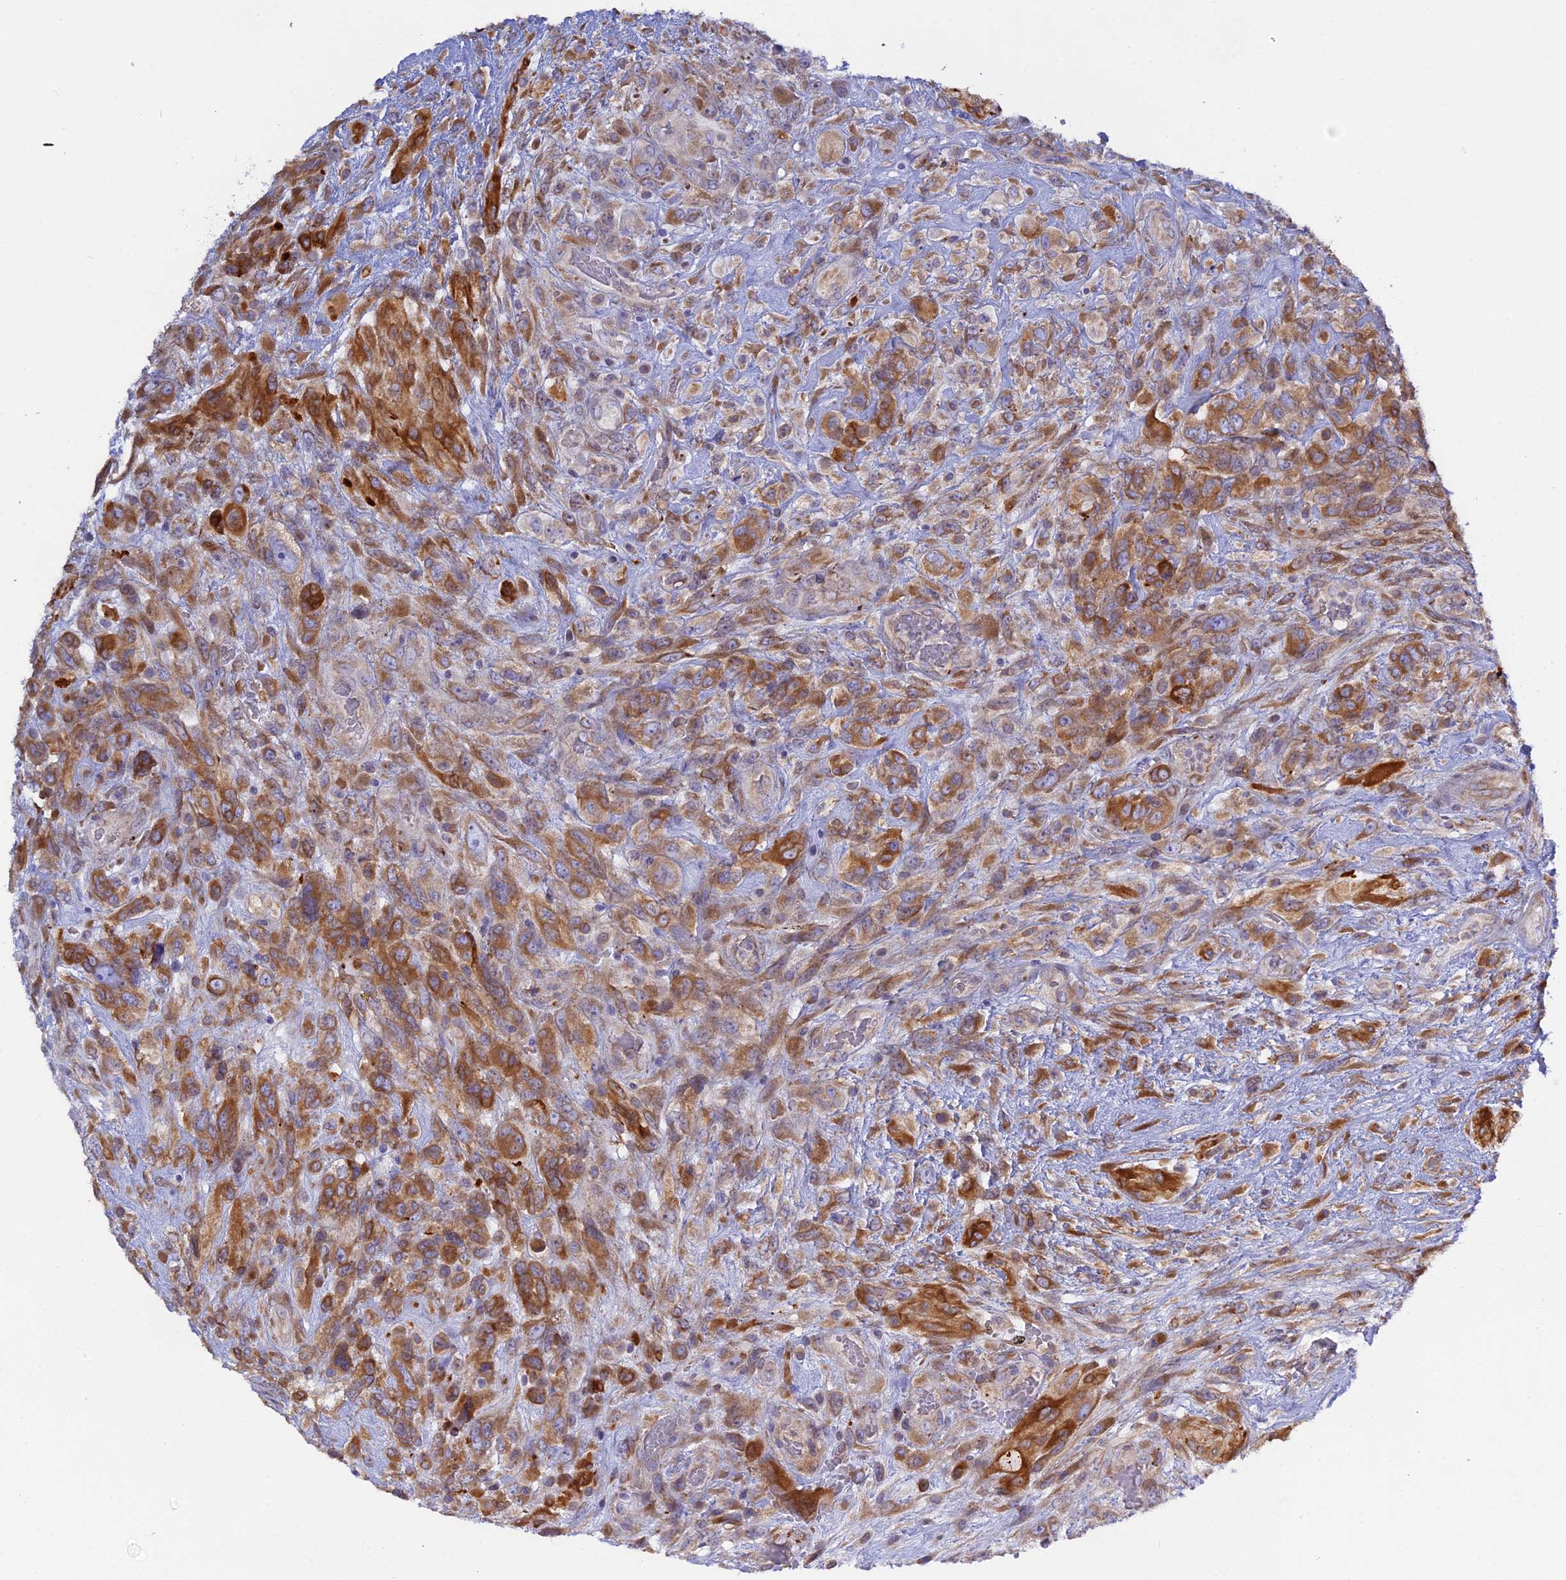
{"staining": {"intensity": "moderate", "quantity": ">75%", "location": "cytoplasmic/membranous"}, "tissue": "glioma", "cell_type": "Tumor cells", "image_type": "cancer", "snomed": [{"axis": "morphology", "description": "Glioma, malignant, High grade"}, {"axis": "topography", "description": "Brain"}], "caption": "Immunohistochemistry of human glioma displays medium levels of moderate cytoplasmic/membranous positivity in approximately >75% of tumor cells.", "gene": "TLCD1", "patient": {"sex": "male", "age": 61}}